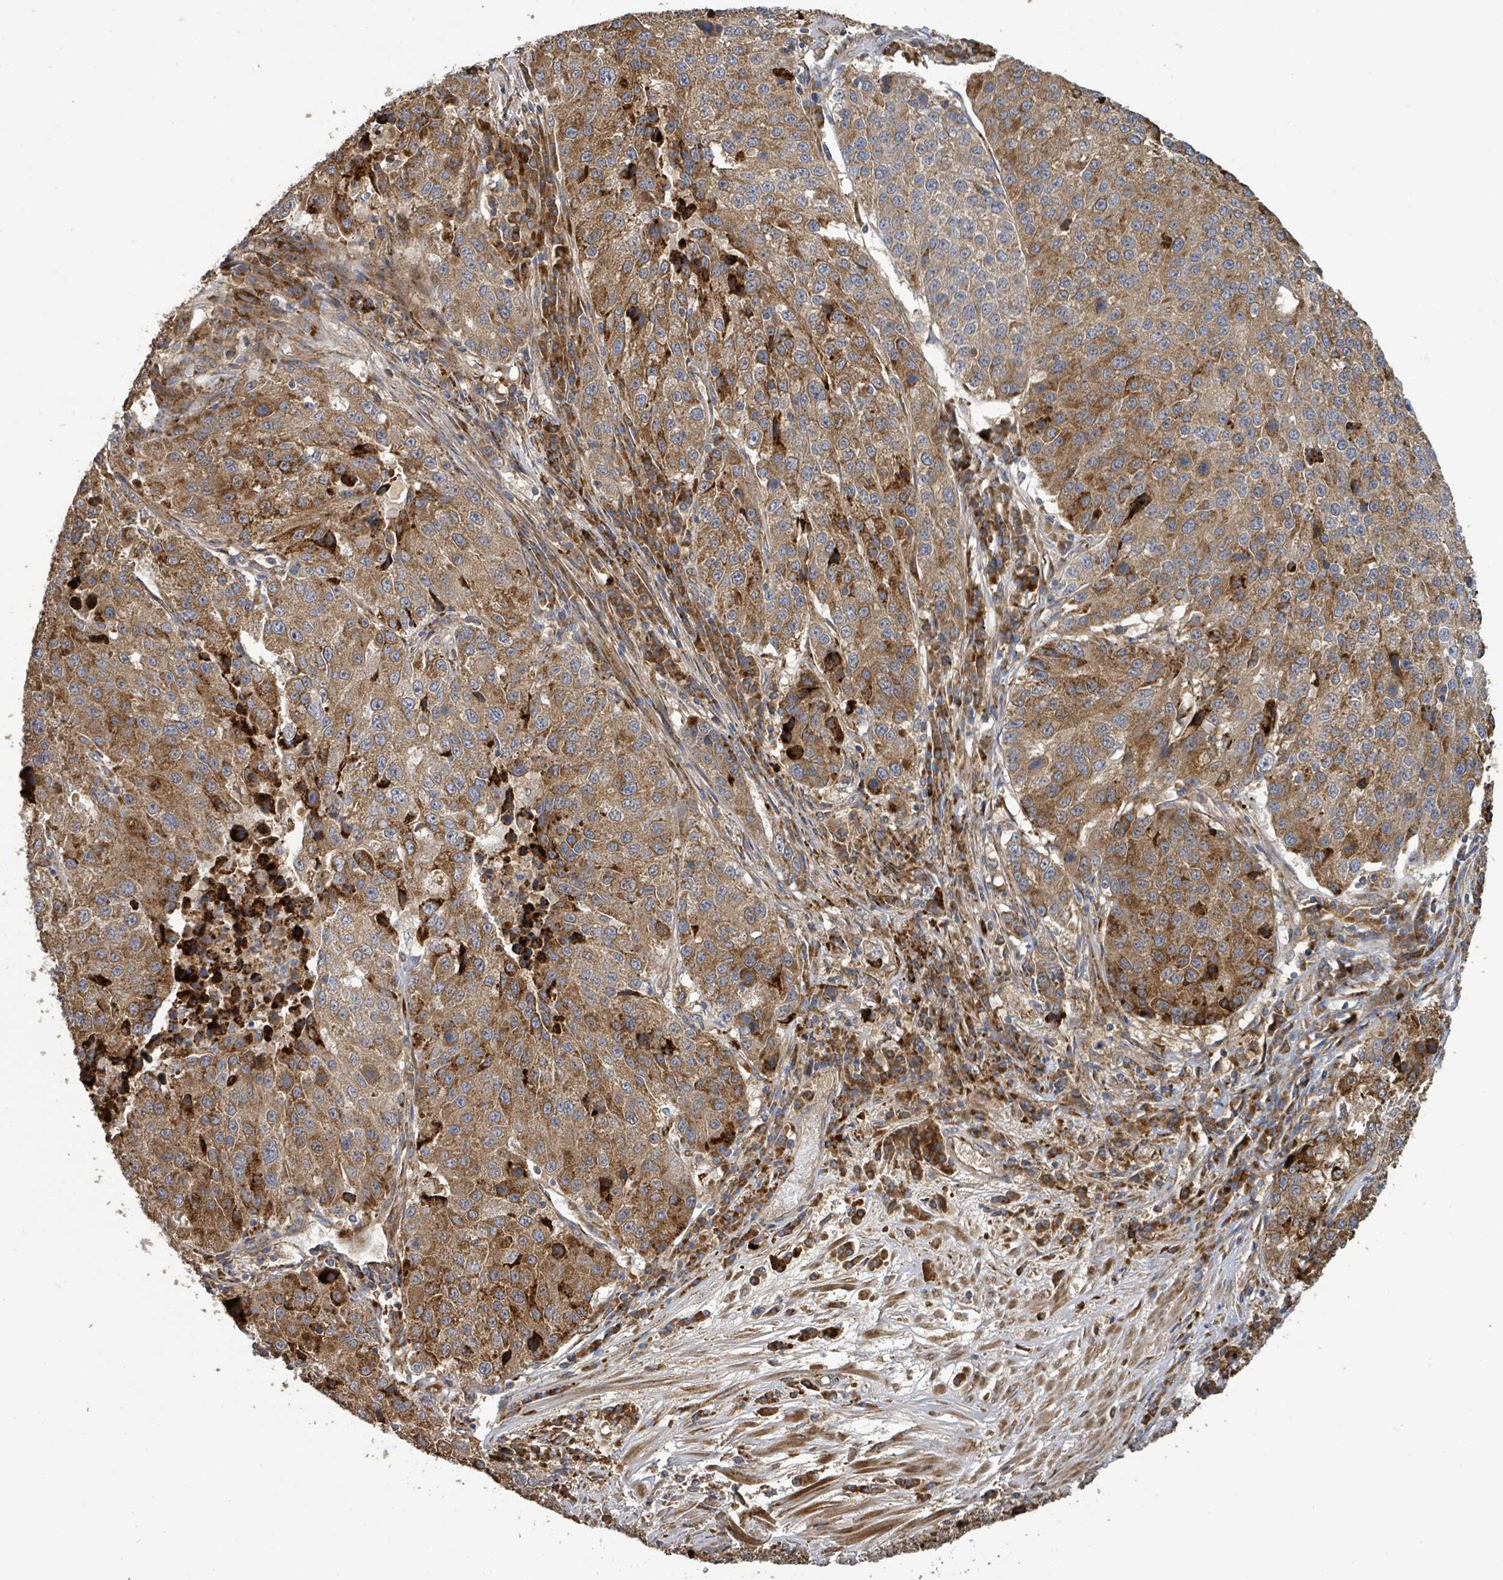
{"staining": {"intensity": "moderate", "quantity": ">75%", "location": "cytoplasmic/membranous"}, "tissue": "stomach cancer", "cell_type": "Tumor cells", "image_type": "cancer", "snomed": [{"axis": "morphology", "description": "Adenocarcinoma, NOS"}, {"axis": "topography", "description": "Stomach"}], "caption": "Human stomach adenocarcinoma stained with a brown dye demonstrates moderate cytoplasmic/membranous positive staining in approximately >75% of tumor cells.", "gene": "STARD4", "patient": {"sex": "male", "age": 71}}